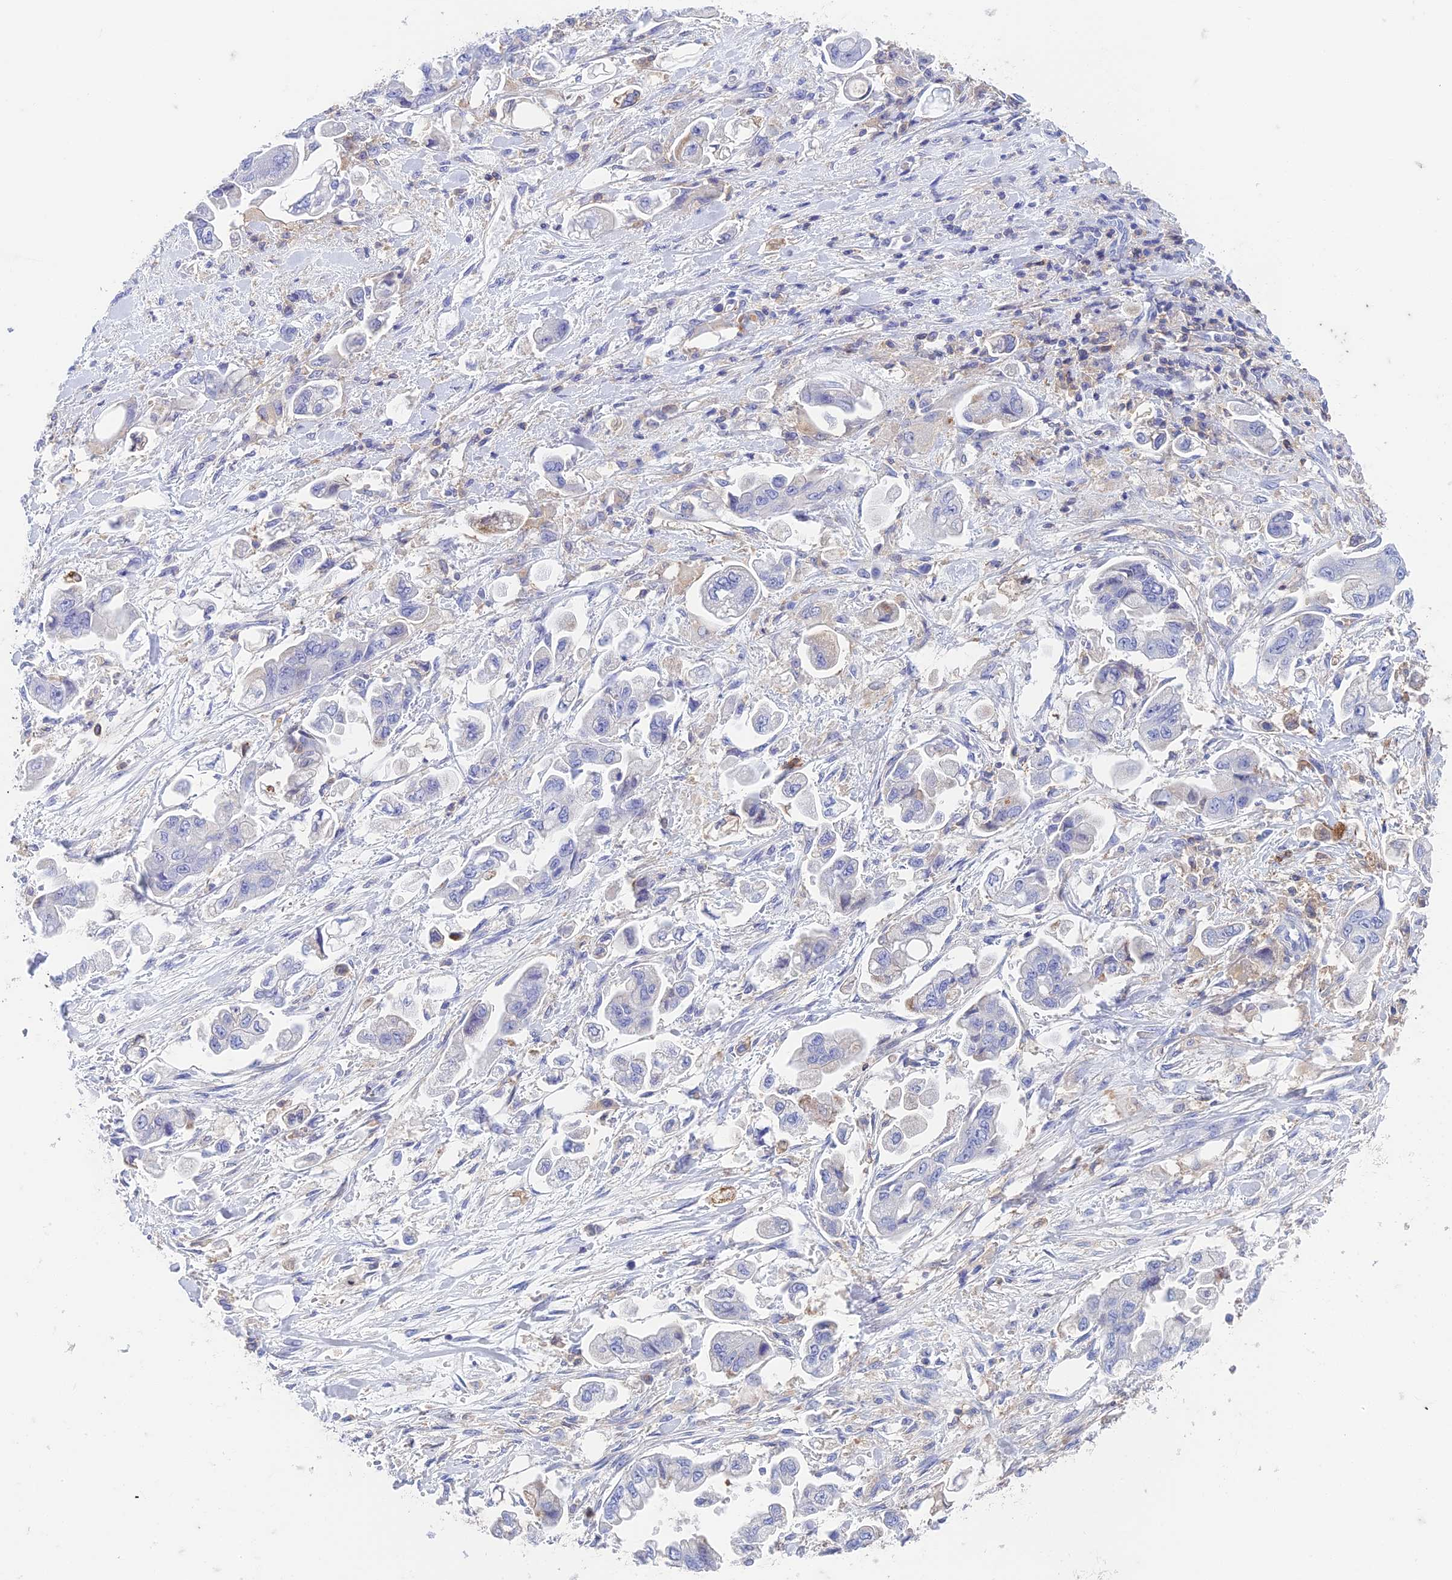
{"staining": {"intensity": "negative", "quantity": "none", "location": "none"}, "tissue": "stomach cancer", "cell_type": "Tumor cells", "image_type": "cancer", "snomed": [{"axis": "morphology", "description": "Adenocarcinoma, NOS"}, {"axis": "topography", "description": "Stomach"}], "caption": "Adenocarcinoma (stomach) was stained to show a protein in brown. There is no significant staining in tumor cells.", "gene": "FGF7", "patient": {"sex": "male", "age": 62}}